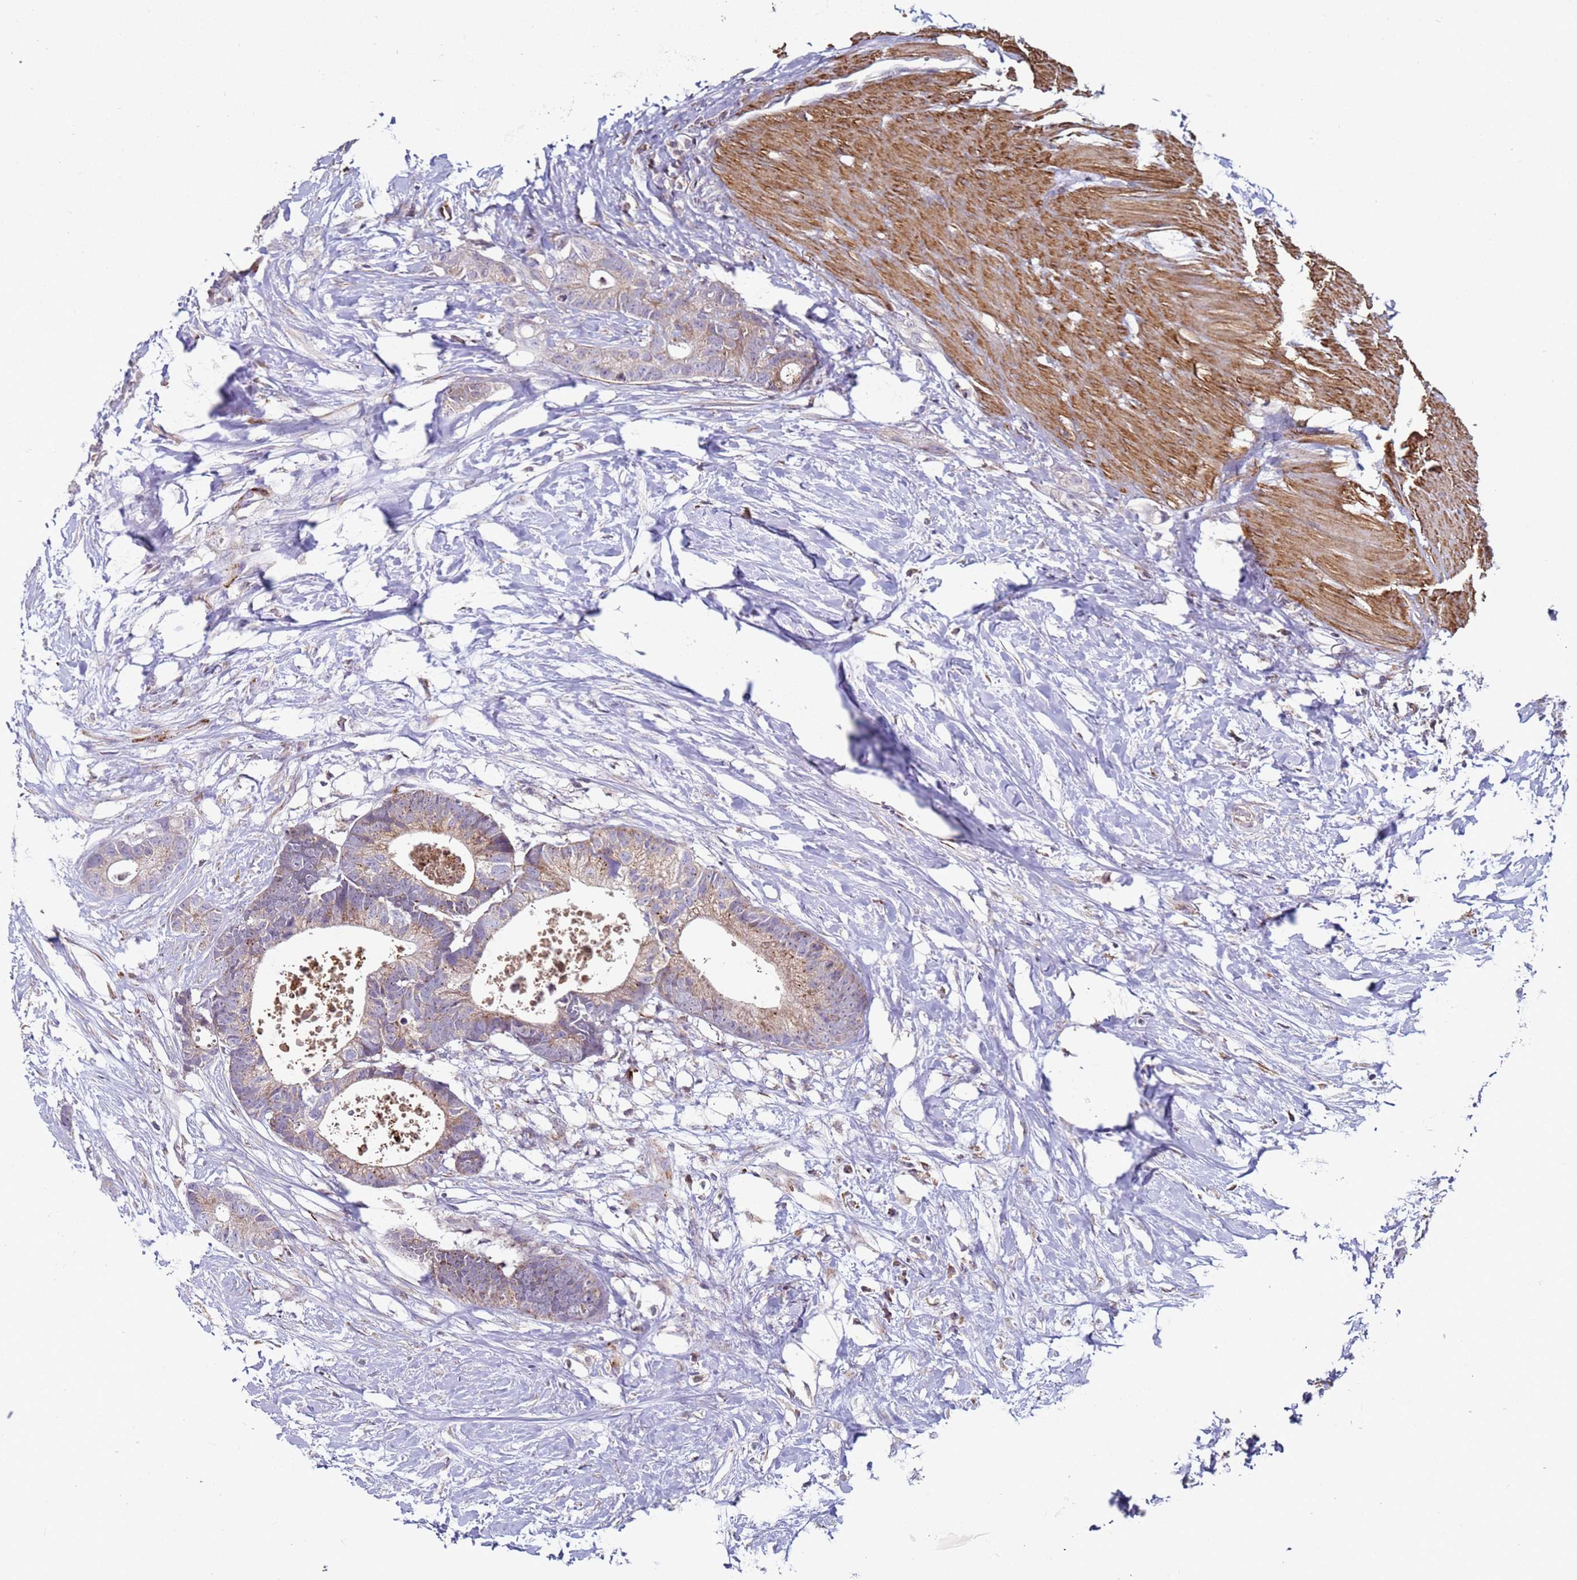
{"staining": {"intensity": "weak", "quantity": "25%-75%", "location": "cytoplasmic/membranous"}, "tissue": "colorectal cancer", "cell_type": "Tumor cells", "image_type": "cancer", "snomed": [{"axis": "morphology", "description": "Adenocarcinoma, NOS"}, {"axis": "topography", "description": "Colon"}], "caption": "Protein expression analysis of human colorectal cancer (adenocarcinoma) reveals weak cytoplasmic/membranous positivity in approximately 25%-75% of tumor cells.", "gene": "SNAPC4", "patient": {"sex": "female", "age": 57}}